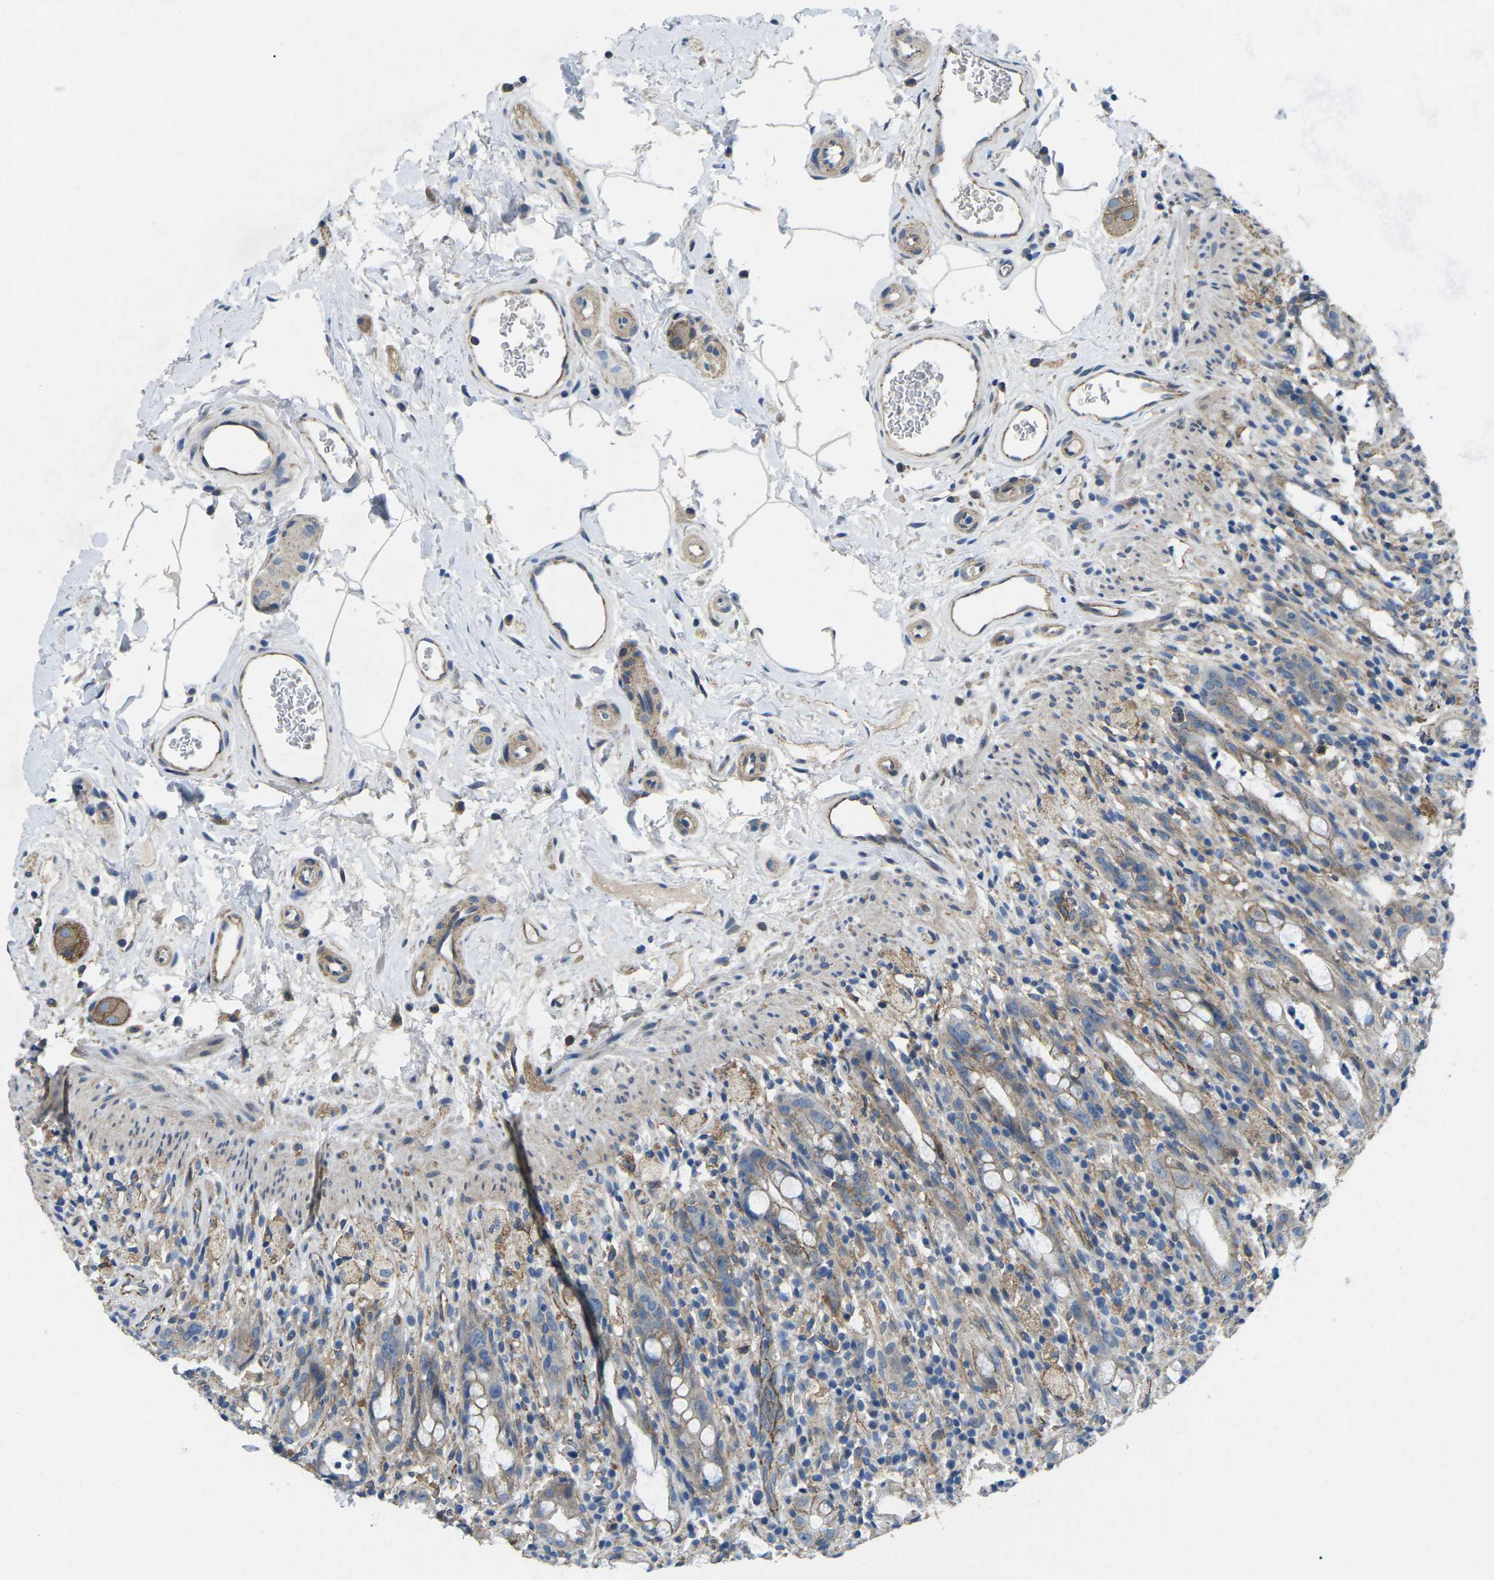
{"staining": {"intensity": "moderate", "quantity": ">75%", "location": "cytoplasmic/membranous"}, "tissue": "rectum", "cell_type": "Glandular cells", "image_type": "normal", "snomed": [{"axis": "morphology", "description": "Normal tissue, NOS"}, {"axis": "topography", "description": "Rectum"}], "caption": "This histopathology image displays immunohistochemistry staining of normal human rectum, with medium moderate cytoplasmic/membranous staining in about >75% of glandular cells.", "gene": "CTNND1", "patient": {"sex": "male", "age": 44}}